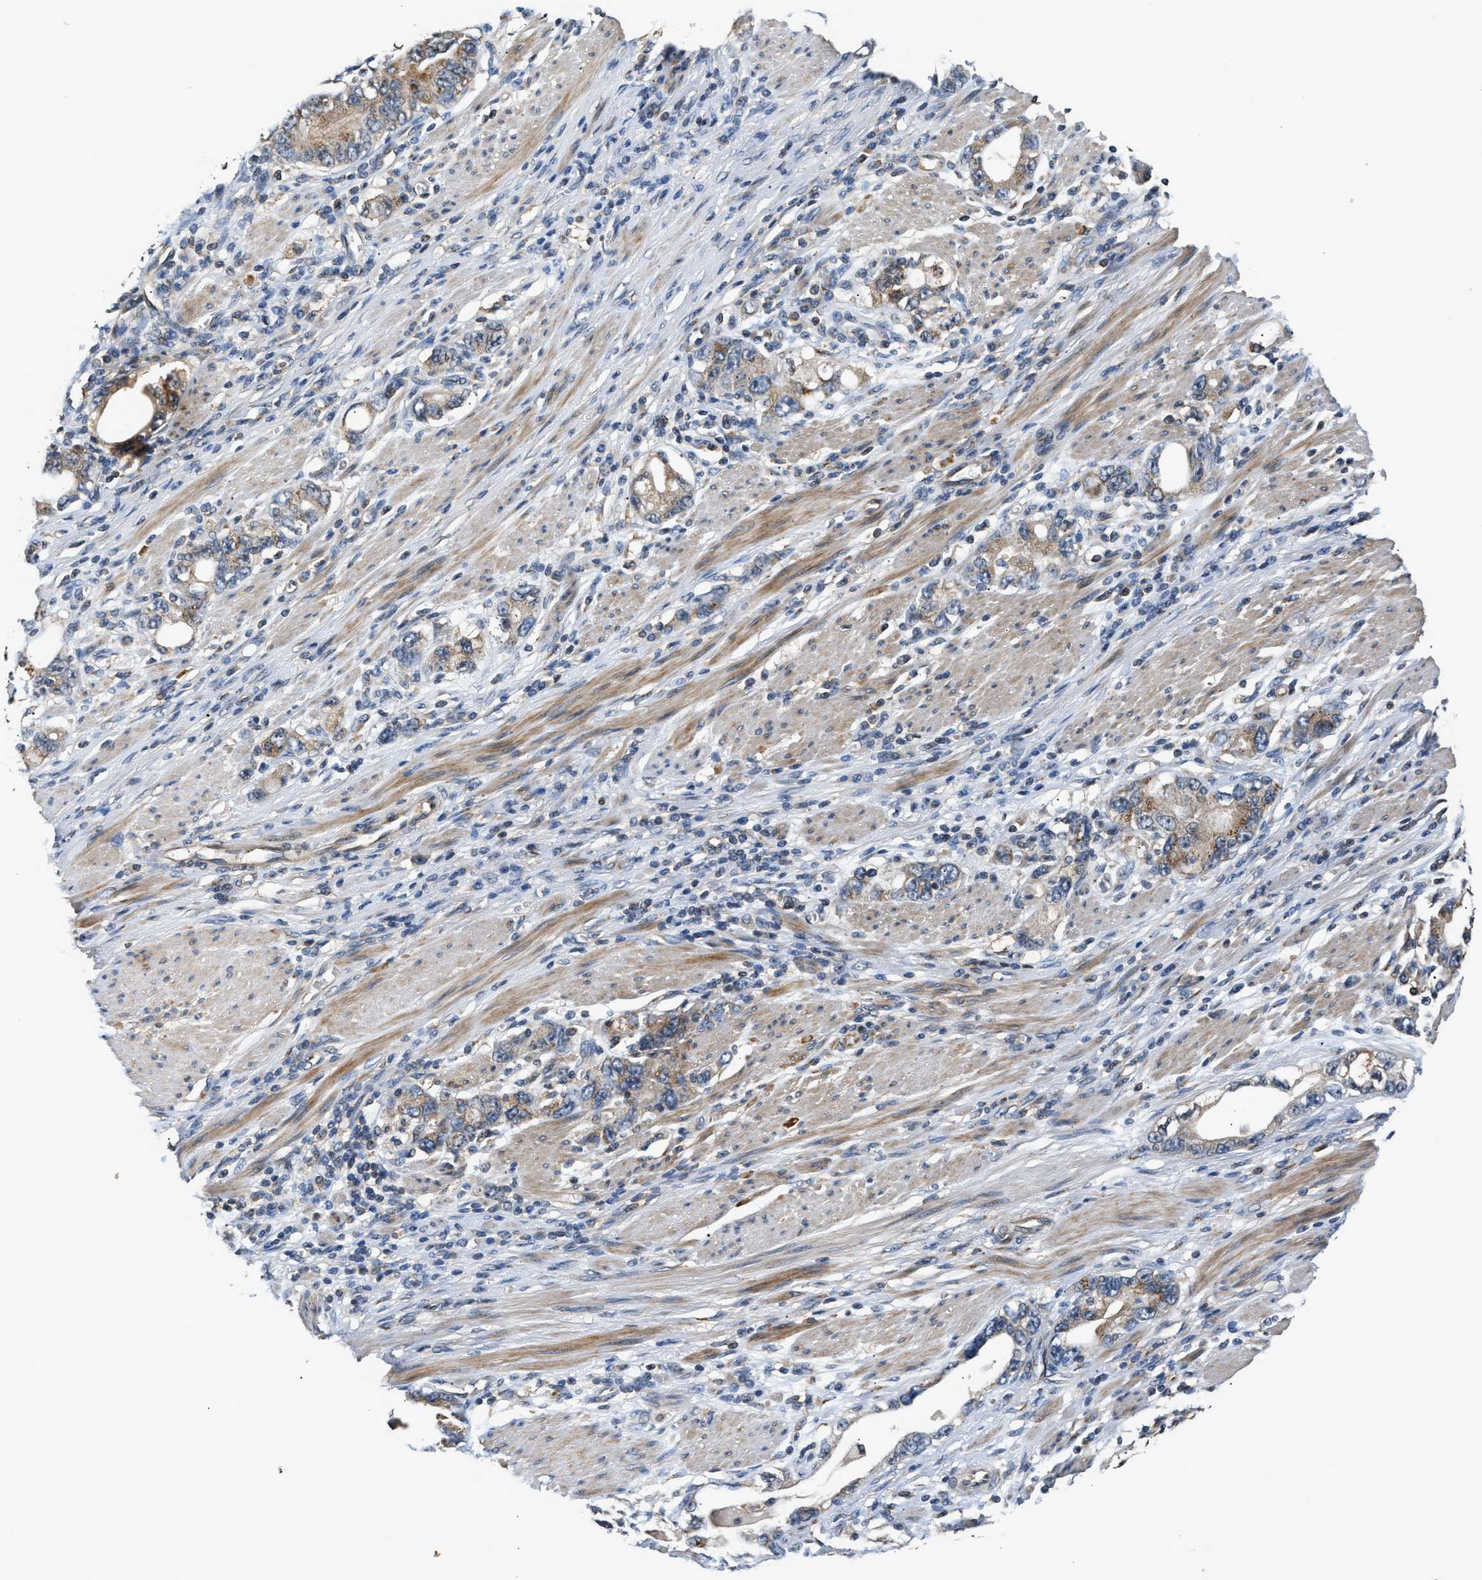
{"staining": {"intensity": "moderate", "quantity": ">75%", "location": "cytoplasmic/membranous"}, "tissue": "stomach cancer", "cell_type": "Tumor cells", "image_type": "cancer", "snomed": [{"axis": "morphology", "description": "Adenocarcinoma, NOS"}, {"axis": "topography", "description": "Stomach, lower"}], "caption": "The immunohistochemical stain shows moderate cytoplasmic/membranous expression in tumor cells of stomach cancer tissue.", "gene": "CHUK", "patient": {"sex": "female", "age": 93}}